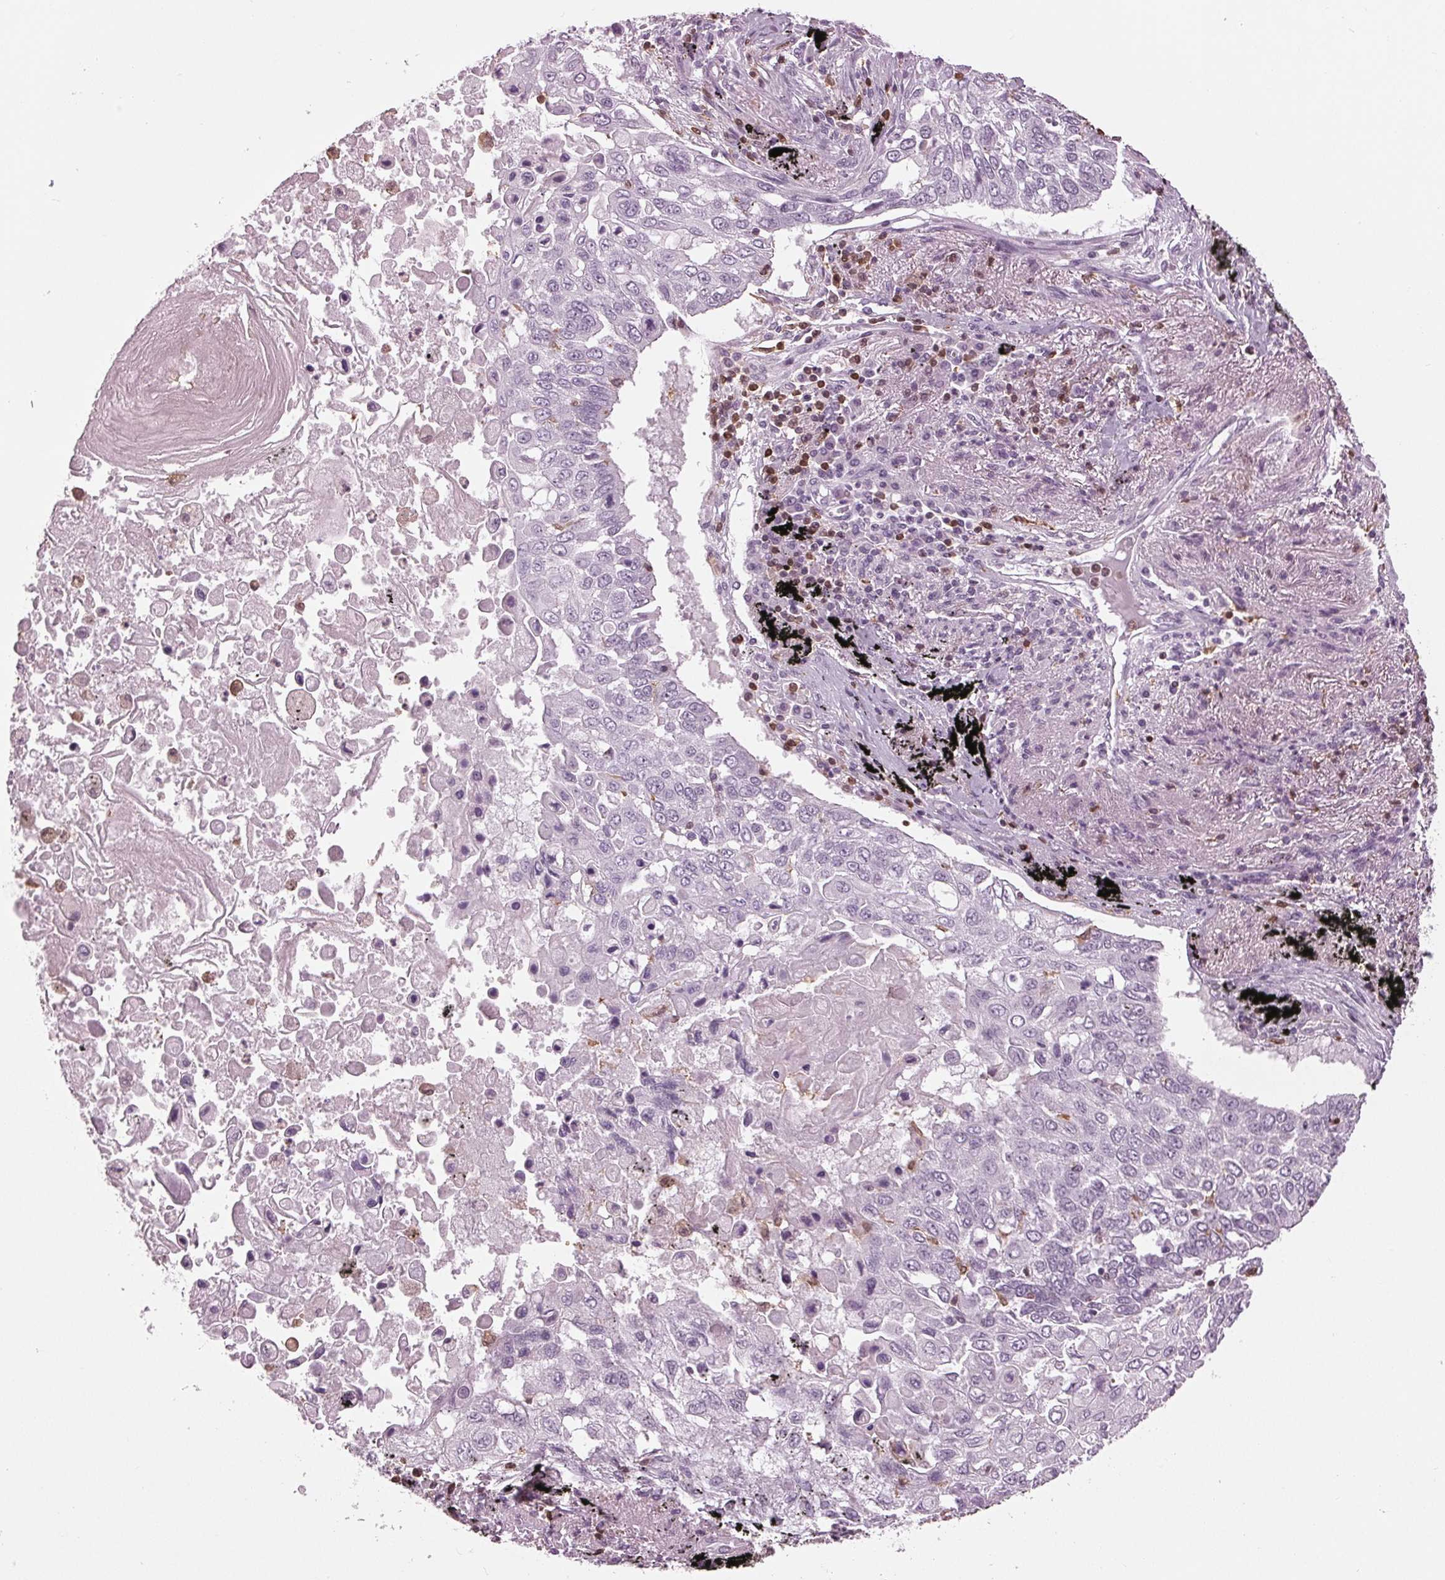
{"staining": {"intensity": "negative", "quantity": "none", "location": "none"}, "tissue": "lung cancer", "cell_type": "Tumor cells", "image_type": "cancer", "snomed": [{"axis": "morphology", "description": "Squamous cell carcinoma, NOS"}, {"axis": "topography", "description": "Lung"}], "caption": "A high-resolution image shows IHC staining of lung cancer, which shows no significant staining in tumor cells.", "gene": "BTLA", "patient": {"sex": "male", "age": 75}}